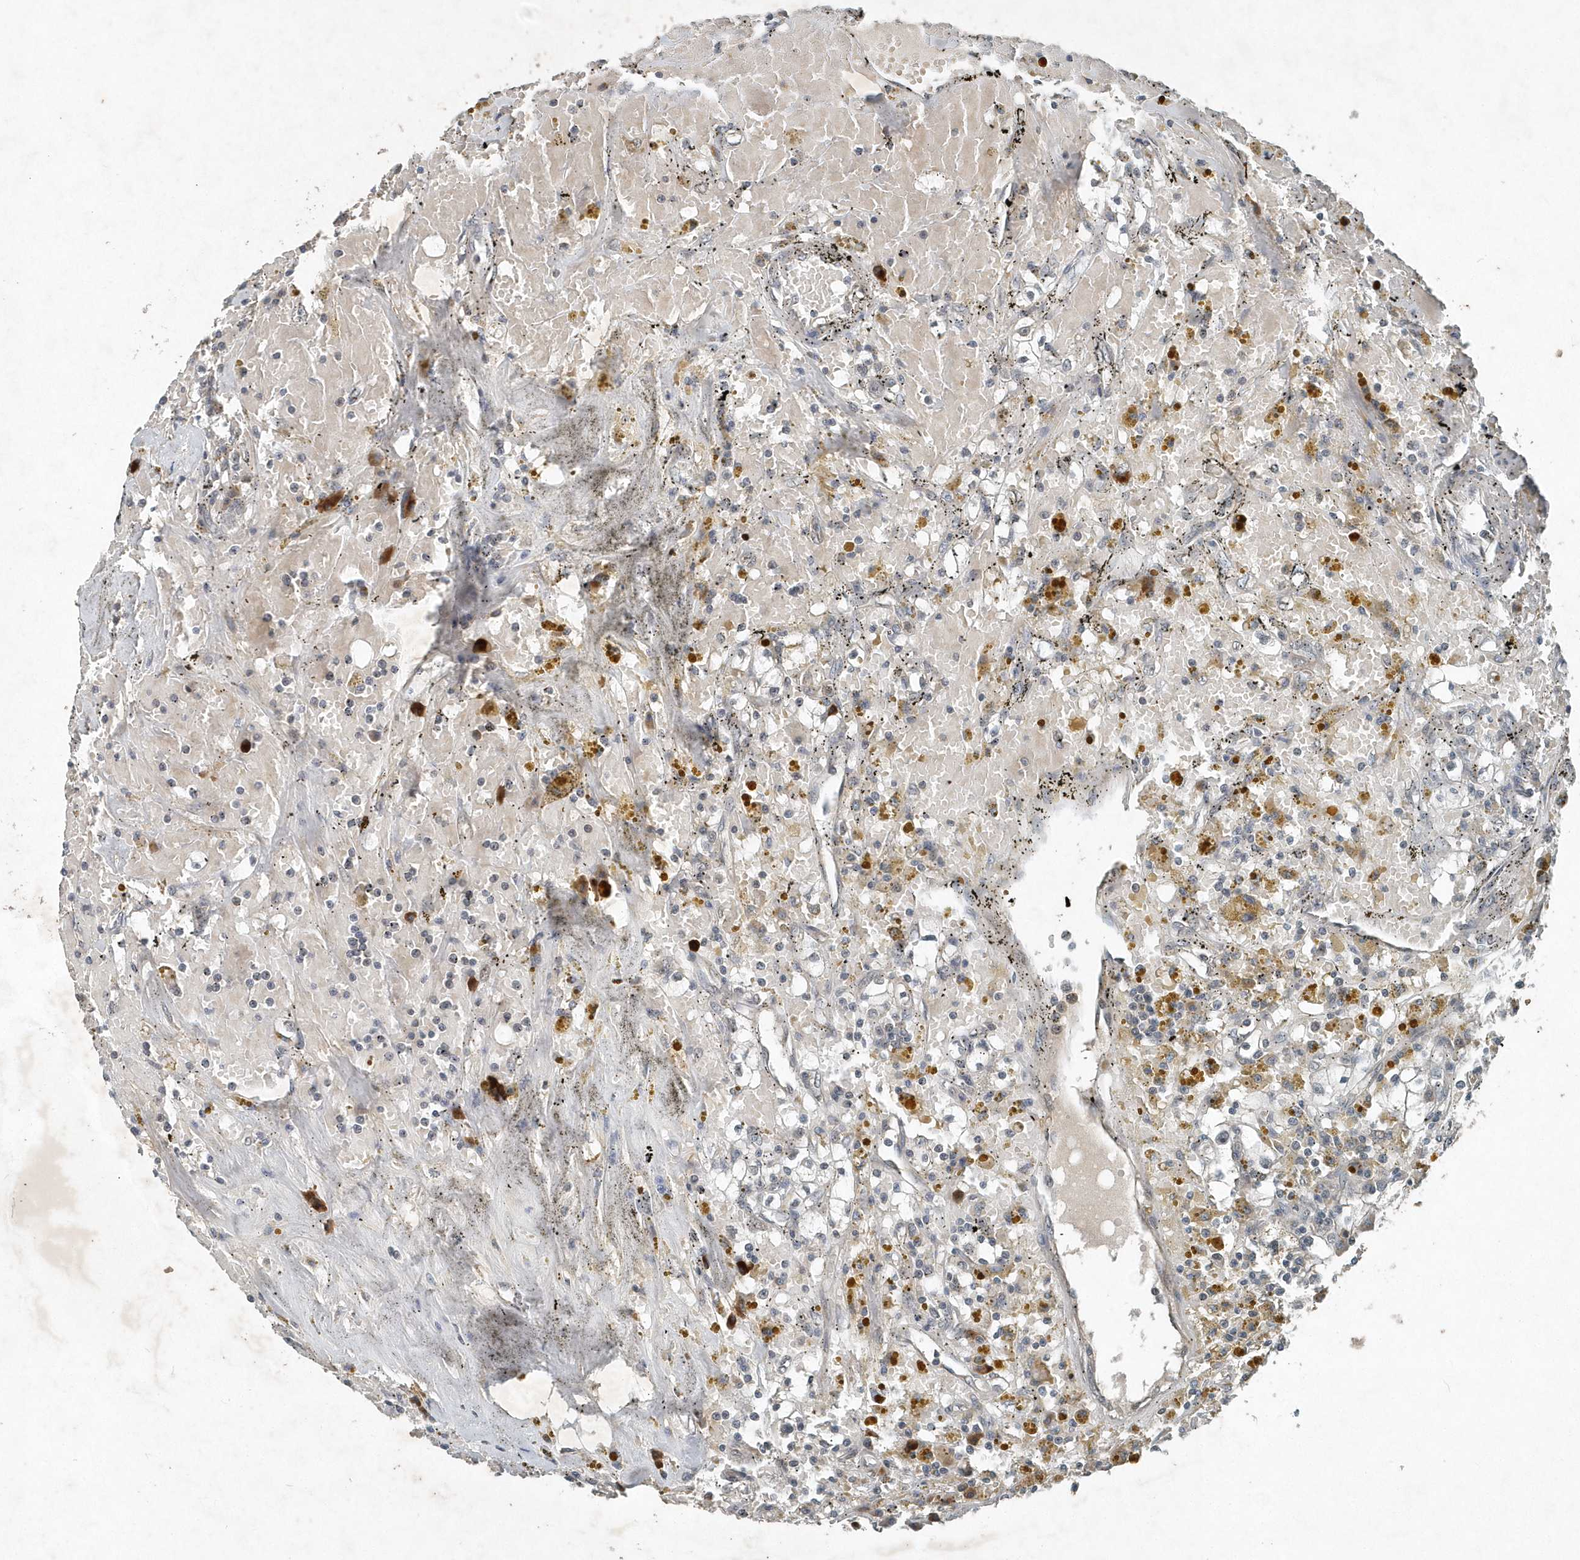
{"staining": {"intensity": "negative", "quantity": "none", "location": "none"}, "tissue": "renal cancer", "cell_type": "Tumor cells", "image_type": "cancer", "snomed": [{"axis": "morphology", "description": "Adenocarcinoma, NOS"}, {"axis": "topography", "description": "Kidney"}], "caption": "The IHC image has no significant staining in tumor cells of renal cancer tissue.", "gene": "SCFD2", "patient": {"sex": "male", "age": 56}}